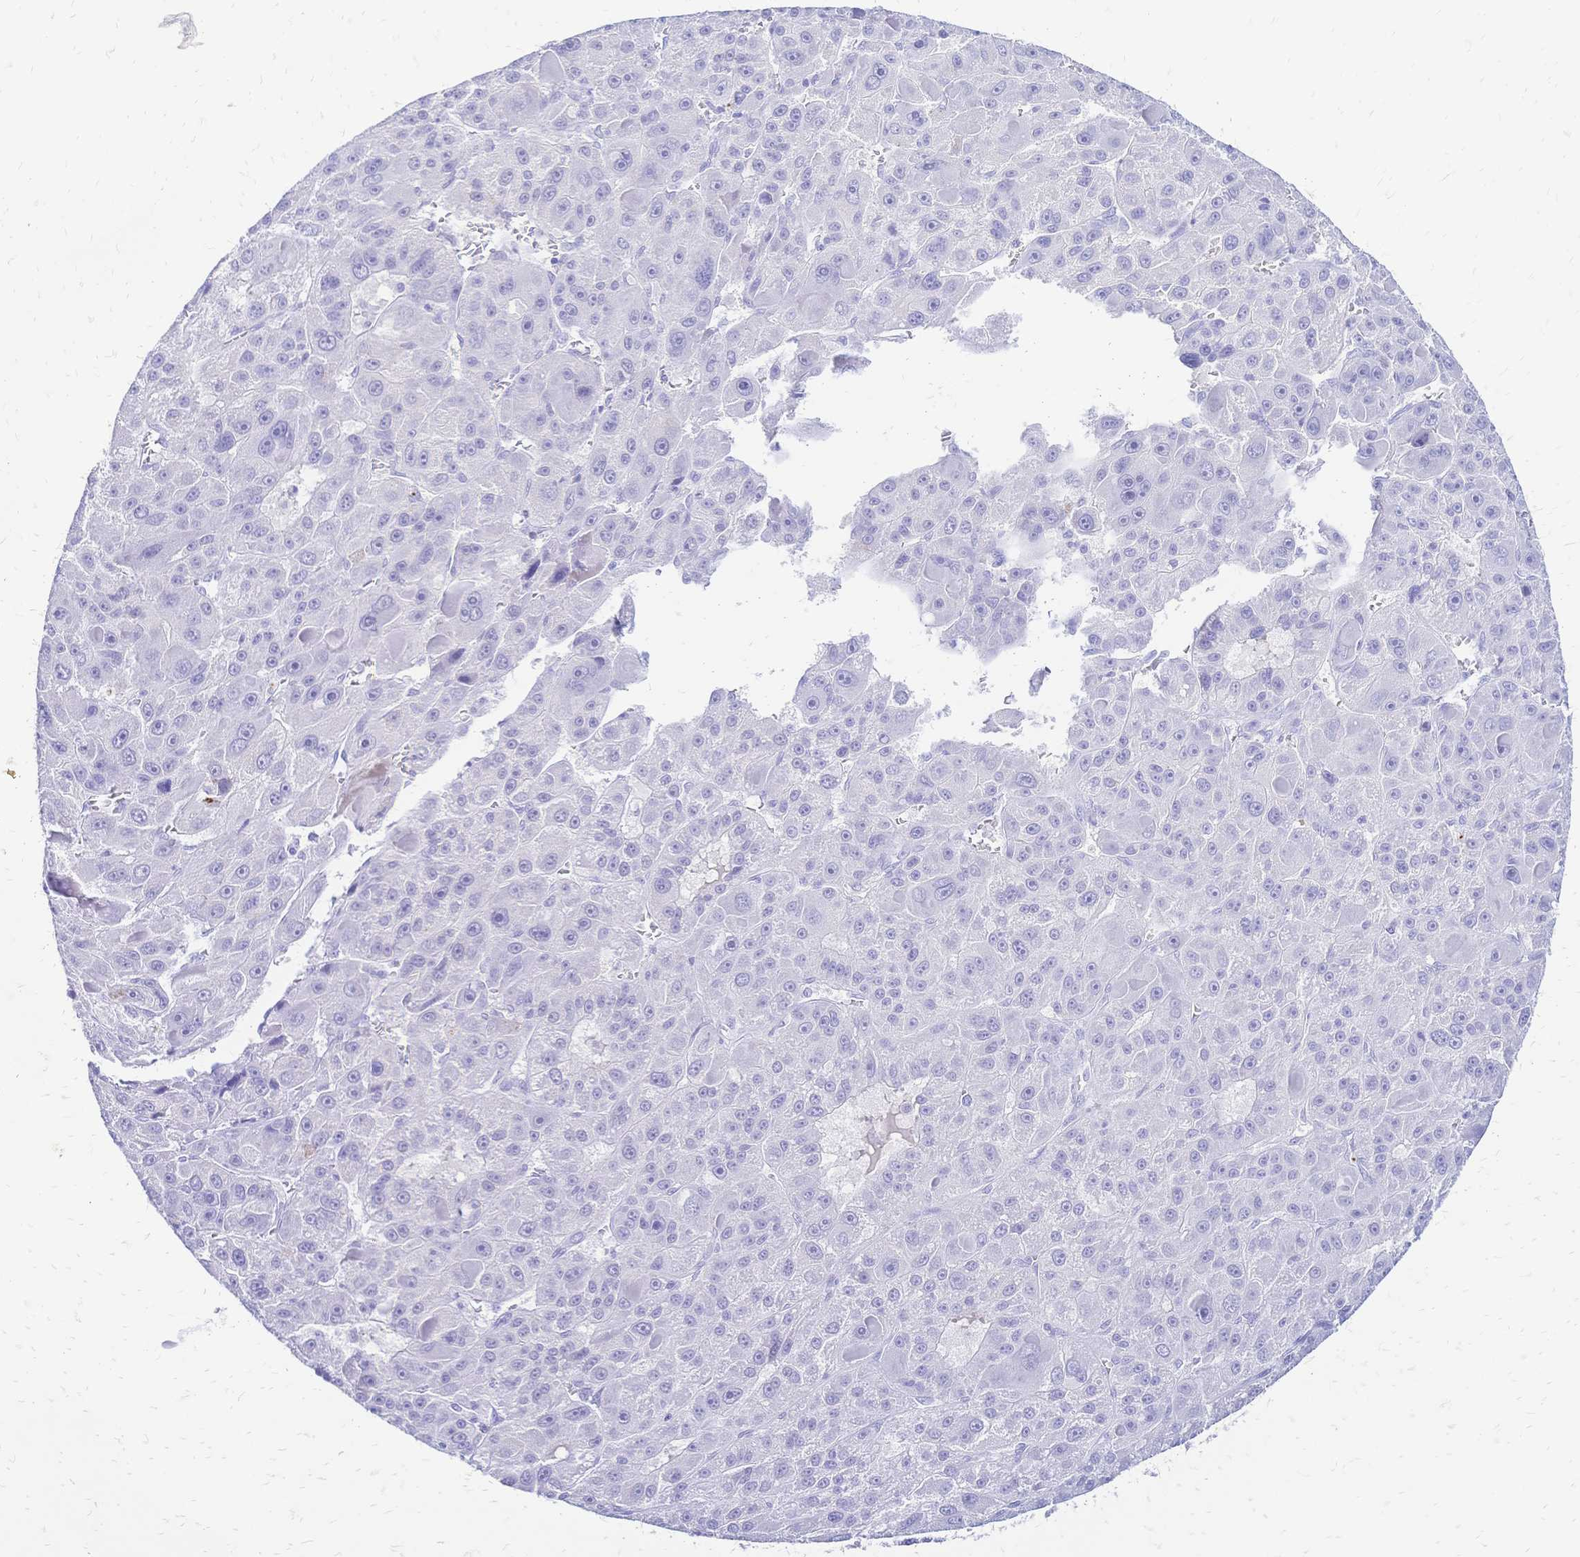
{"staining": {"intensity": "negative", "quantity": "none", "location": "none"}, "tissue": "liver cancer", "cell_type": "Tumor cells", "image_type": "cancer", "snomed": [{"axis": "morphology", "description": "Carcinoma, Hepatocellular, NOS"}, {"axis": "topography", "description": "Liver"}], "caption": "DAB immunohistochemical staining of liver cancer displays no significant expression in tumor cells.", "gene": "FA2H", "patient": {"sex": "male", "age": 76}}